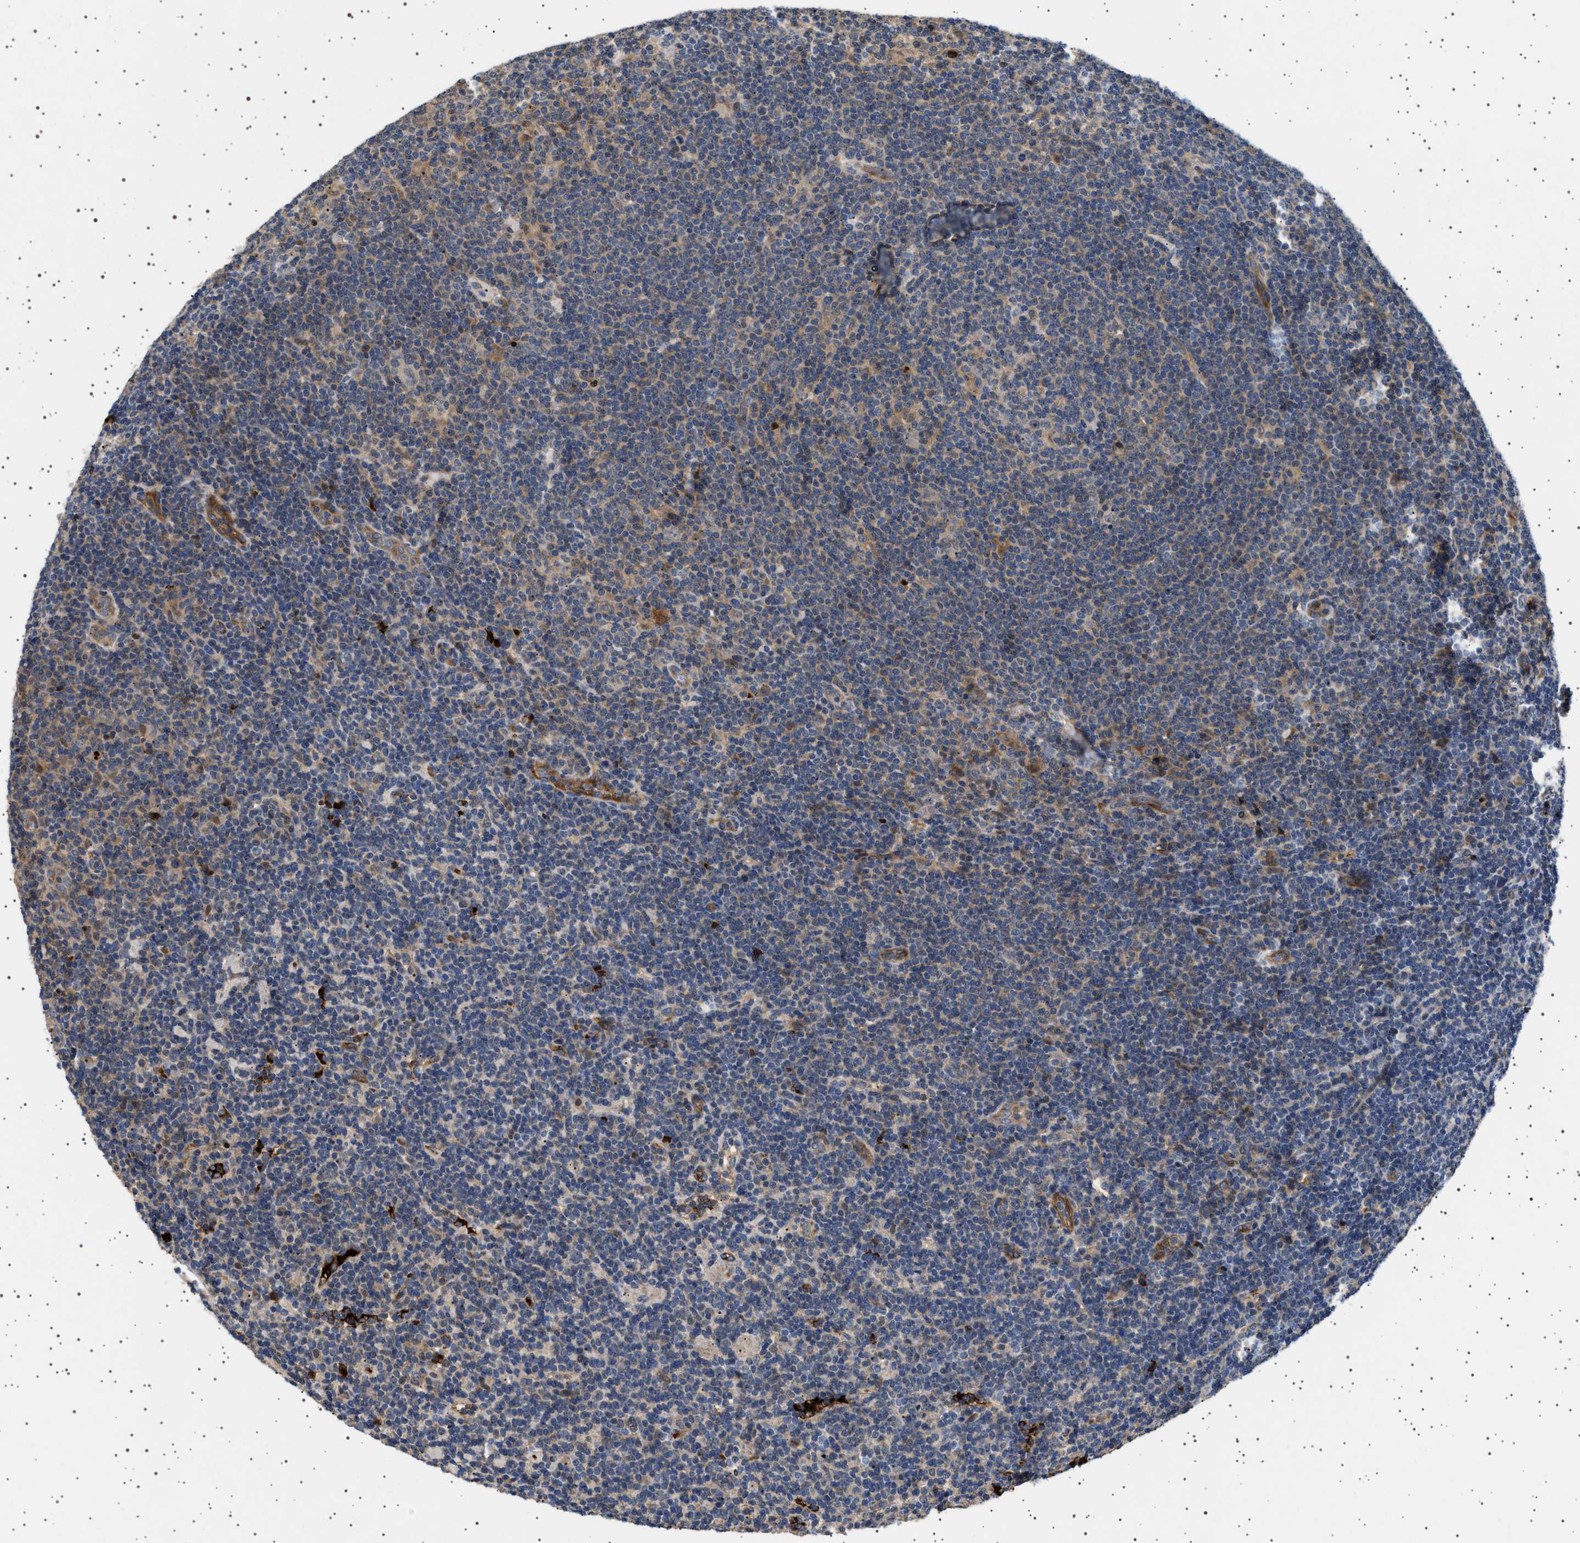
{"staining": {"intensity": "weak", "quantity": ">75%", "location": "cytoplasmic/membranous"}, "tissue": "lymphoma", "cell_type": "Tumor cells", "image_type": "cancer", "snomed": [{"axis": "morphology", "description": "Hodgkin's disease, NOS"}, {"axis": "topography", "description": "Lymph node"}], "caption": "An IHC photomicrograph of neoplastic tissue is shown. Protein staining in brown highlights weak cytoplasmic/membranous positivity in lymphoma within tumor cells.", "gene": "FICD", "patient": {"sex": "female", "age": 57}}